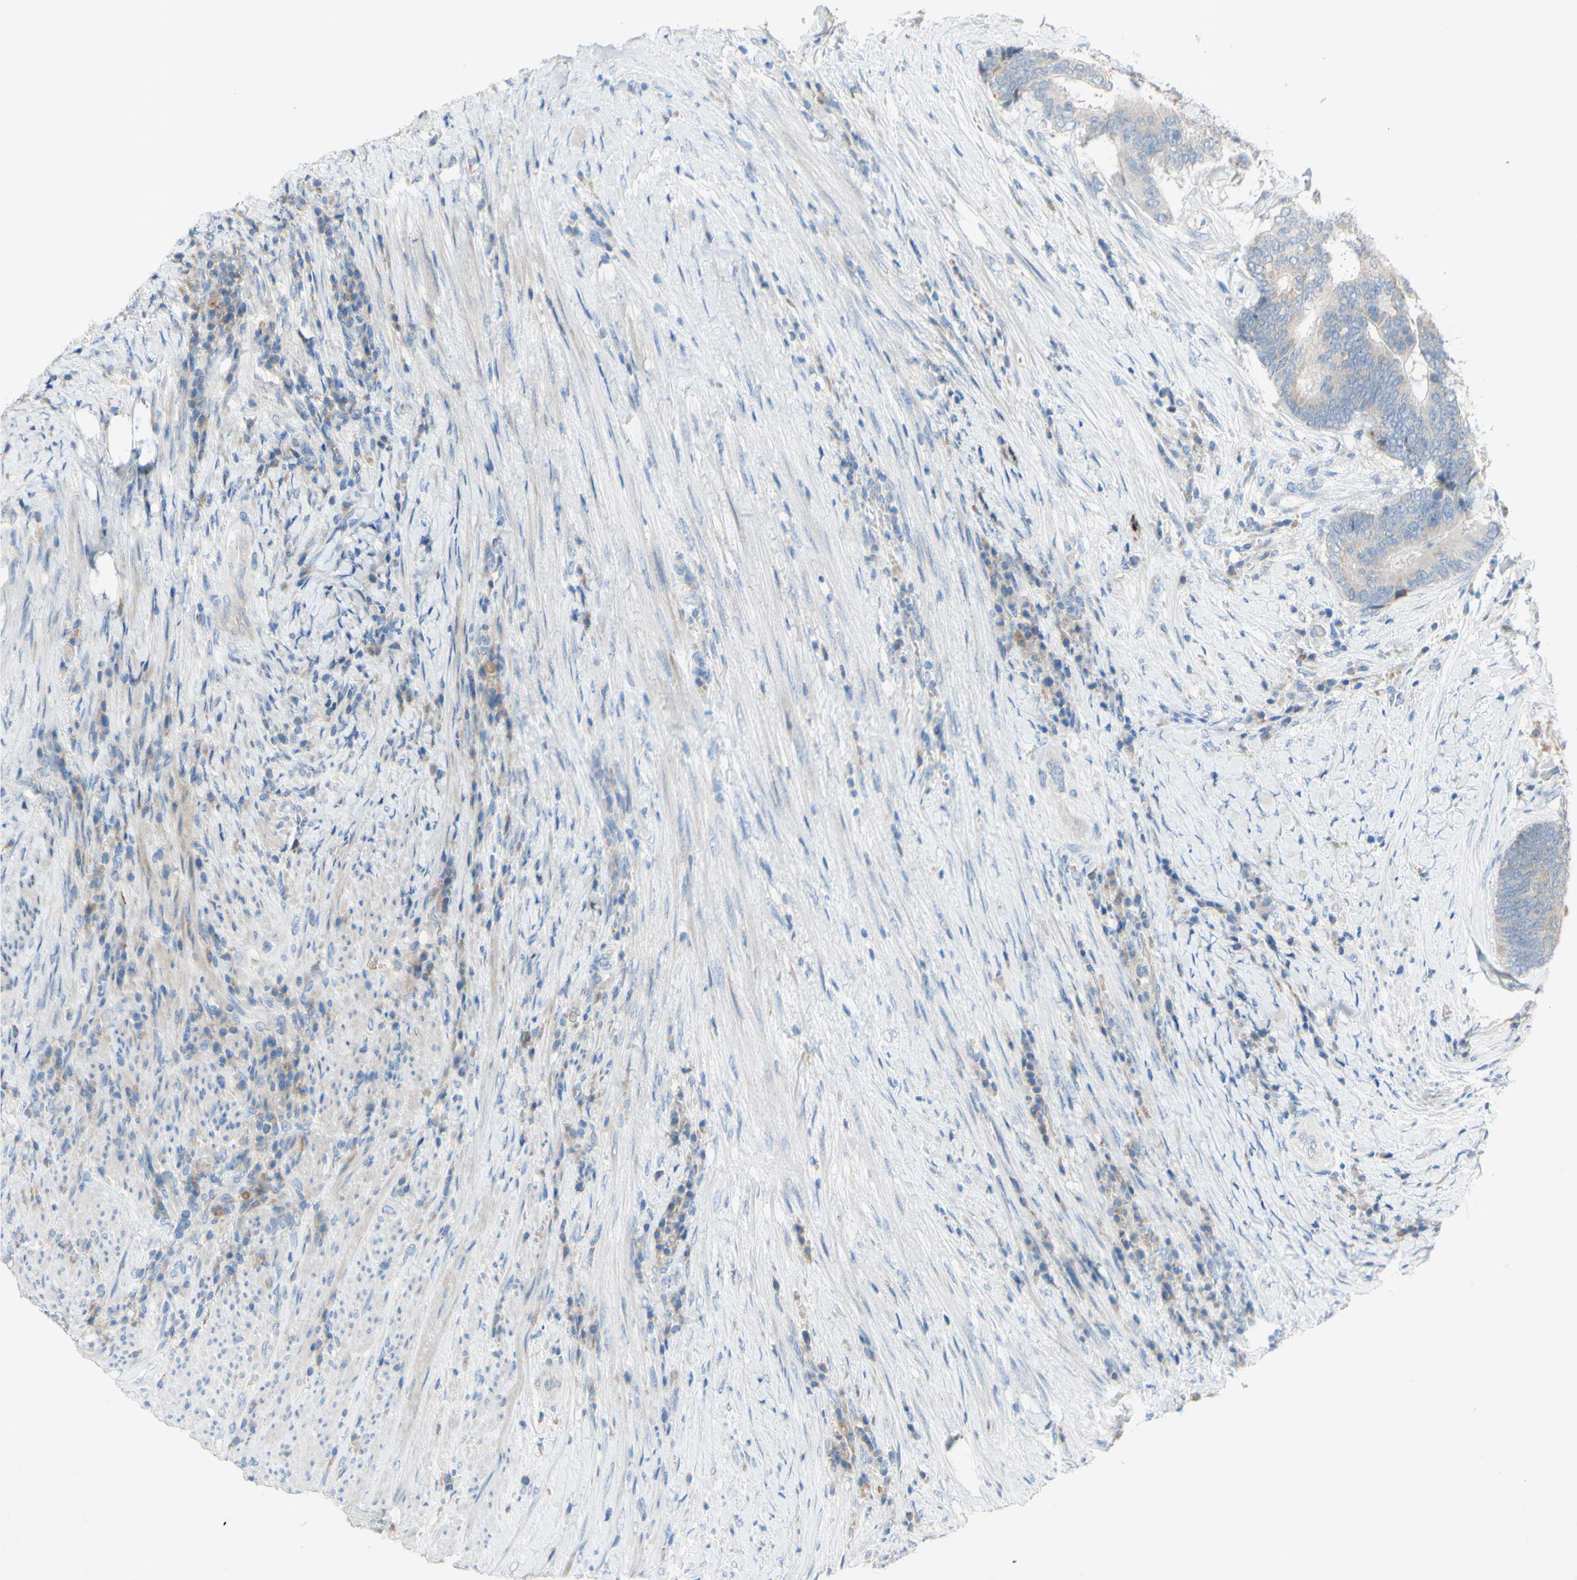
{"staining": {"intensity": "negative", "quantity": "none", "location": "none"}, "tissue": "colorectal cancer", "cell_type": "Tumor cells", "image_type": "cancer", "snomed": [{"axis": "morphology", "description": "Adenocarcinoma, NOS"}, {"axis": "topography", "description": "Rectum"}], "caption": "Tumor cells are negative for protein expression in human colorectal adenocarcinoma.", "gene": "ACADL", "patient": {"sex": "male", "age": 72}}